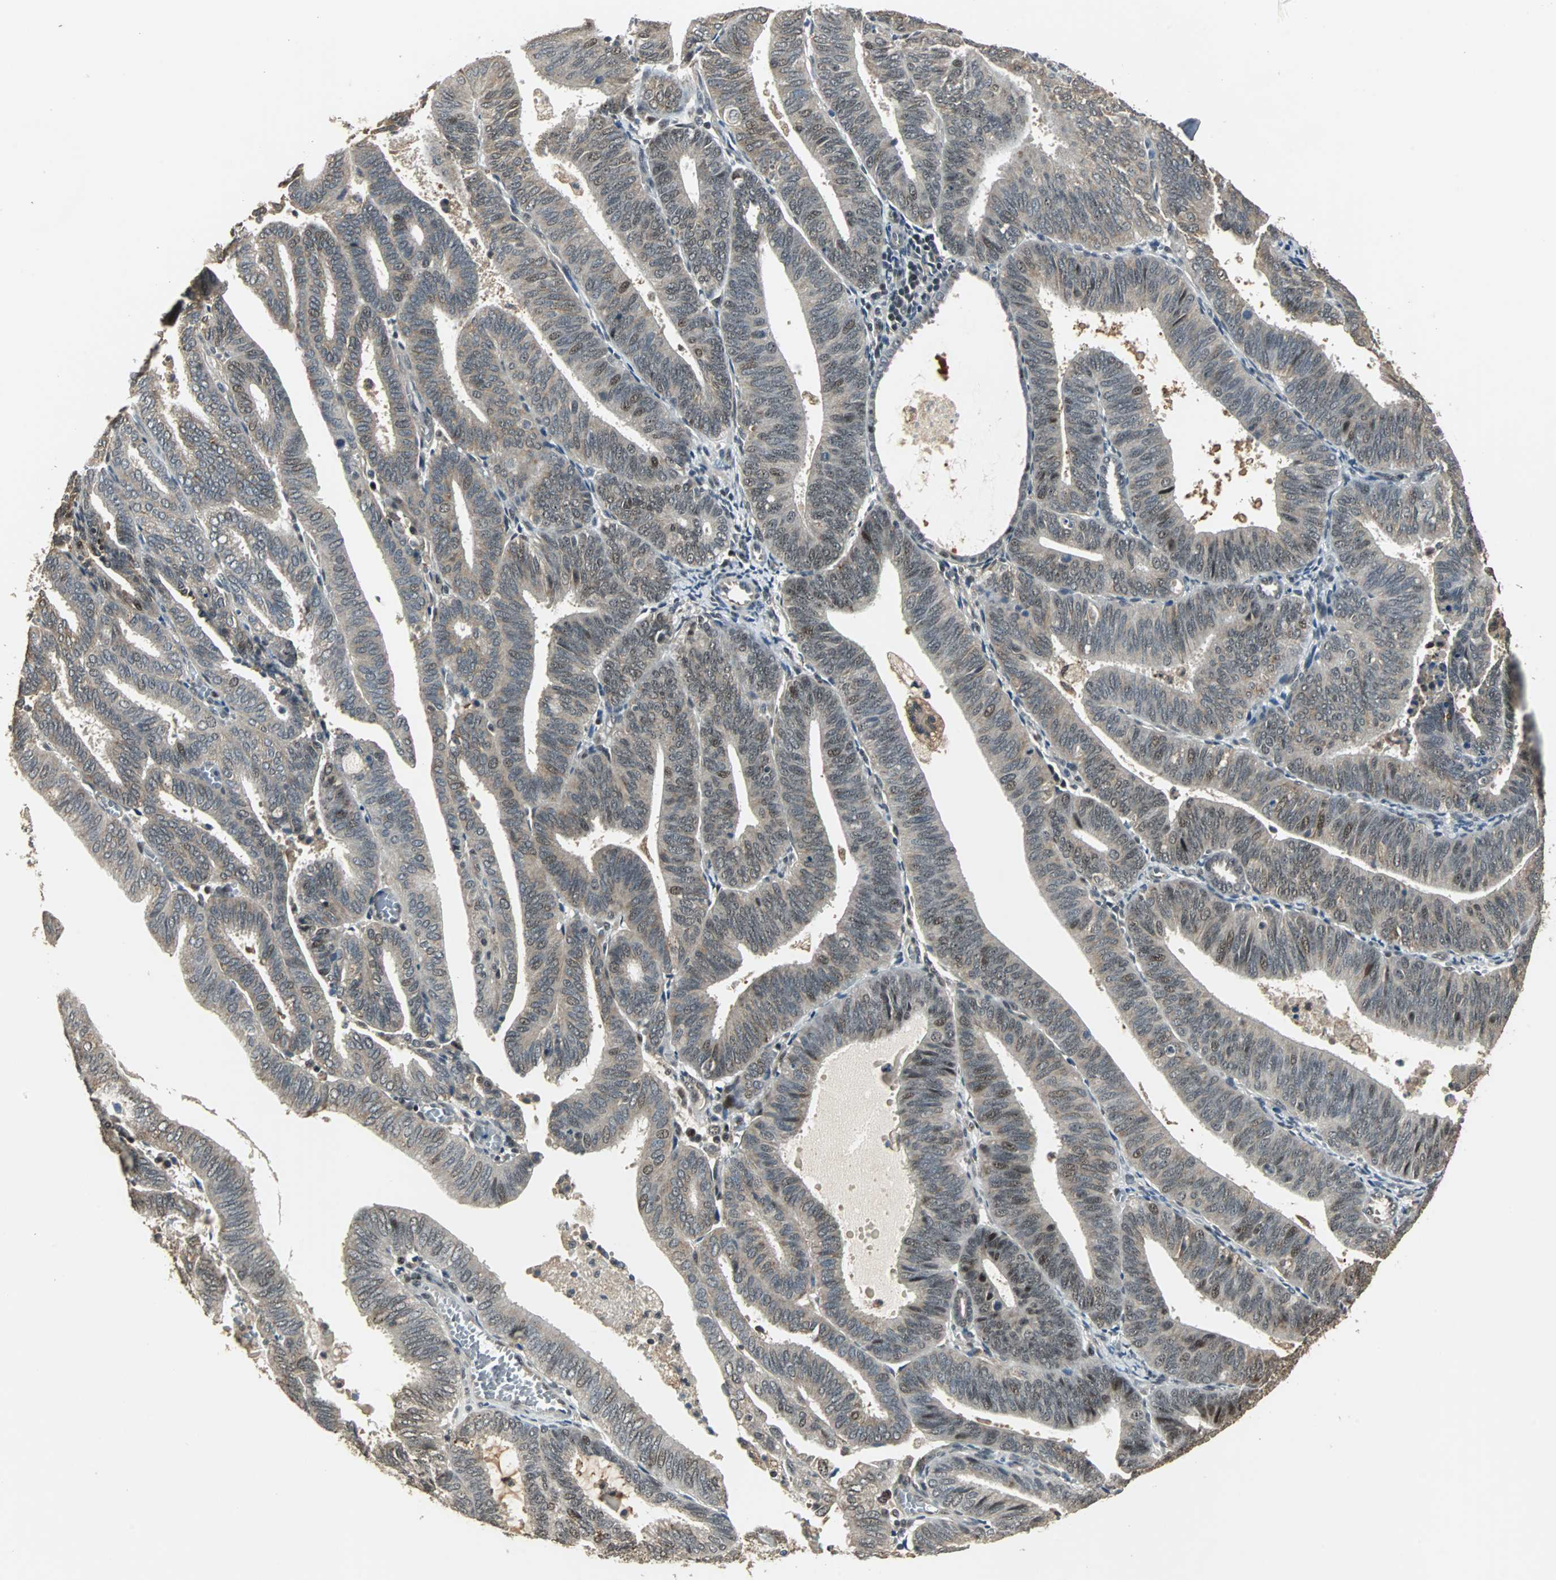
{"staining": {"intensity": "strong", "quantity": "<25%", "location": "nuclear"}, "tissue": "endometrial cancer", "cell_type": "Tumor cells", "image_type": "cancer", "snomed": [{"axis": "morphology", "description": "Adenocarcinoma, NOS"}, {"axis": "topography", "description": "Uterus"}], "caption": "Protein staining displays strong nuclear staining in approximately <25% of tumor cells in endometrial cancer.", "gene": "MED4", "patient": {"sex": "female", "age": 60}}